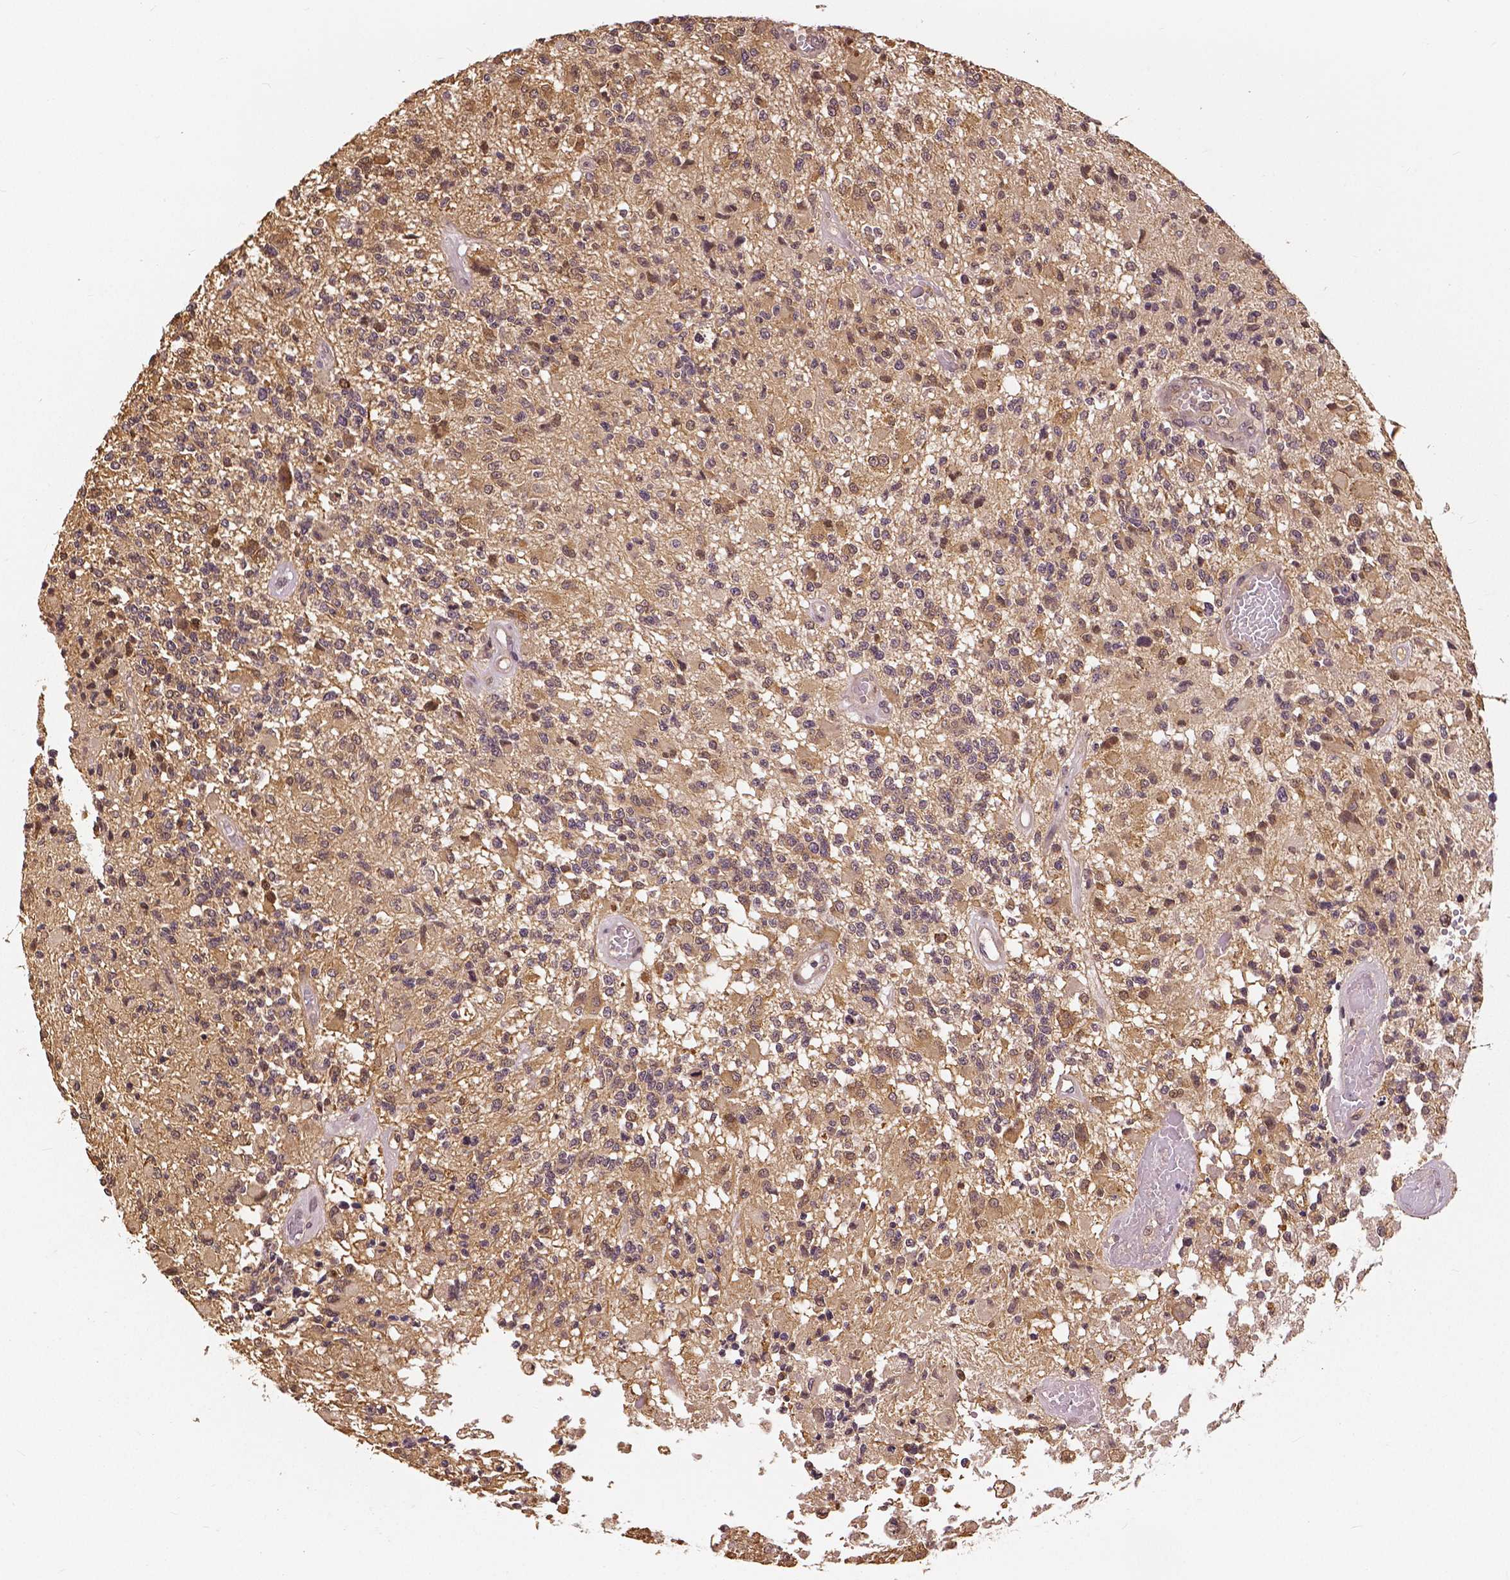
{"staining": {"intensity": "moderate", "quantity": "<25%", "location": "cytoplasmic/membranous,nuclear"}, "tissue": "glioma", "cell_type": "Tumor cells", "image_type": "cancer", "snomed": [{"axis": "morphology", "description": "Glioma, malignant, High grade"}, {"axis": "topography", "description": "Brain"}], "caption": "A photomicrograph of malignant glioma (high-grade) stained for a protein reveals moderate cytoplasmic/membranous and nuclear brown staining in tumor cells. (Brightfield microscopy of DAB IHC at high magnification).", "gene": "MAP1LC3B", "patient": {"sex": "female", "age": 63}}